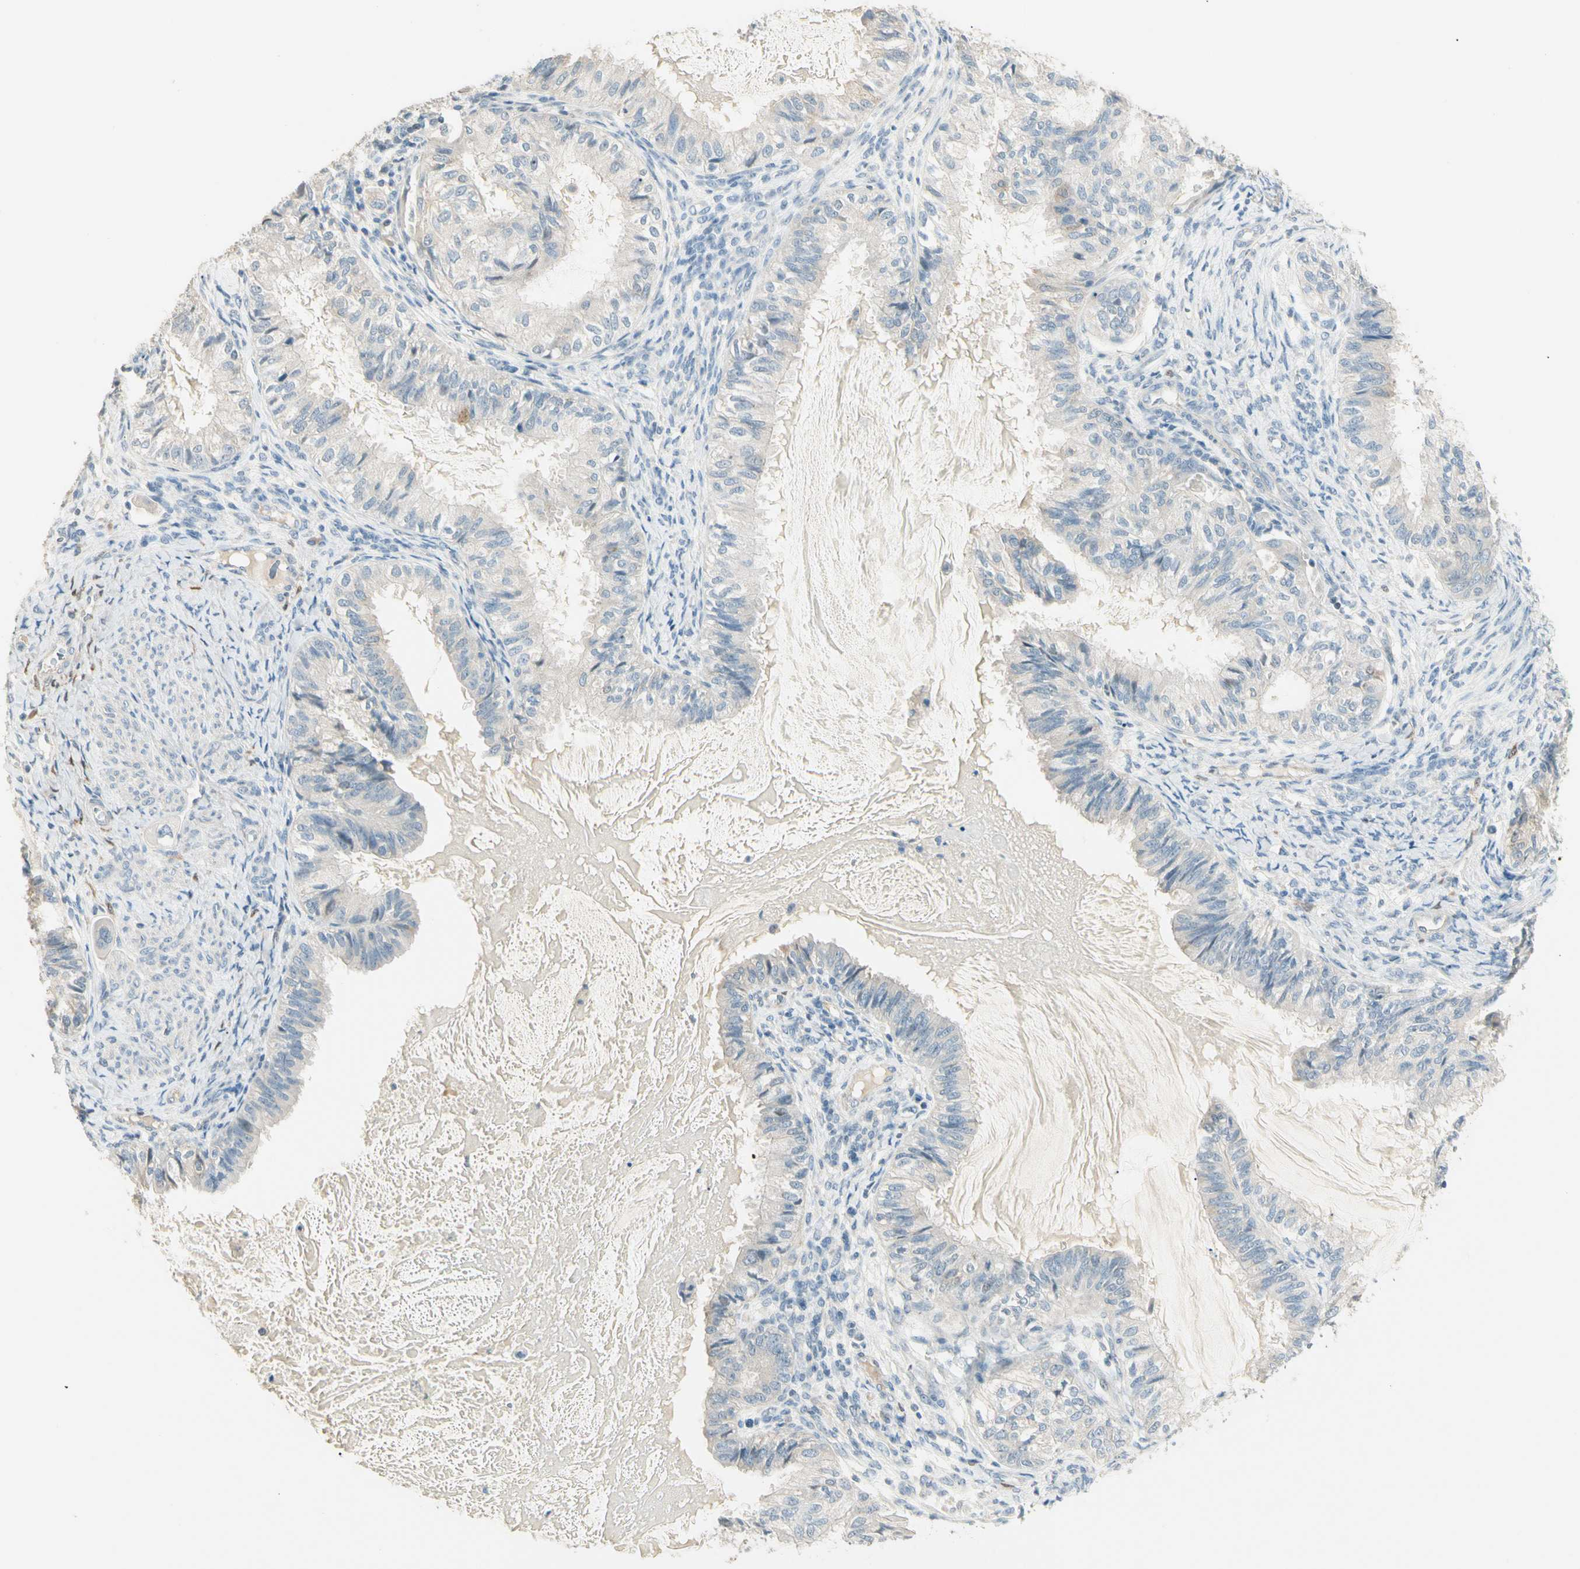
{"staining": {"intensity": "negative", "quantity": "none", "location": "none"}, "tissue": "cervical cancer", "cell_type": "Tumor cells", "image_type": "cancer", "snomed": [{"axis": "morphology", "description": "Normal tissue, NOS"}, {"axis": "morphology", "description": "Adenocarcinoma, NOS"}, {"axis": "topography", "description": "Cervix"}, {"axis": "topography", "description": "Endometrium"}], "caption": "Protein analysis of cervical cancer (adenocarcinoma) reveals no significant expression in tumor cells. Nuclei are stained in blue.", "gene": "GNE", "patient": {"sex": "female", "age": 86}}